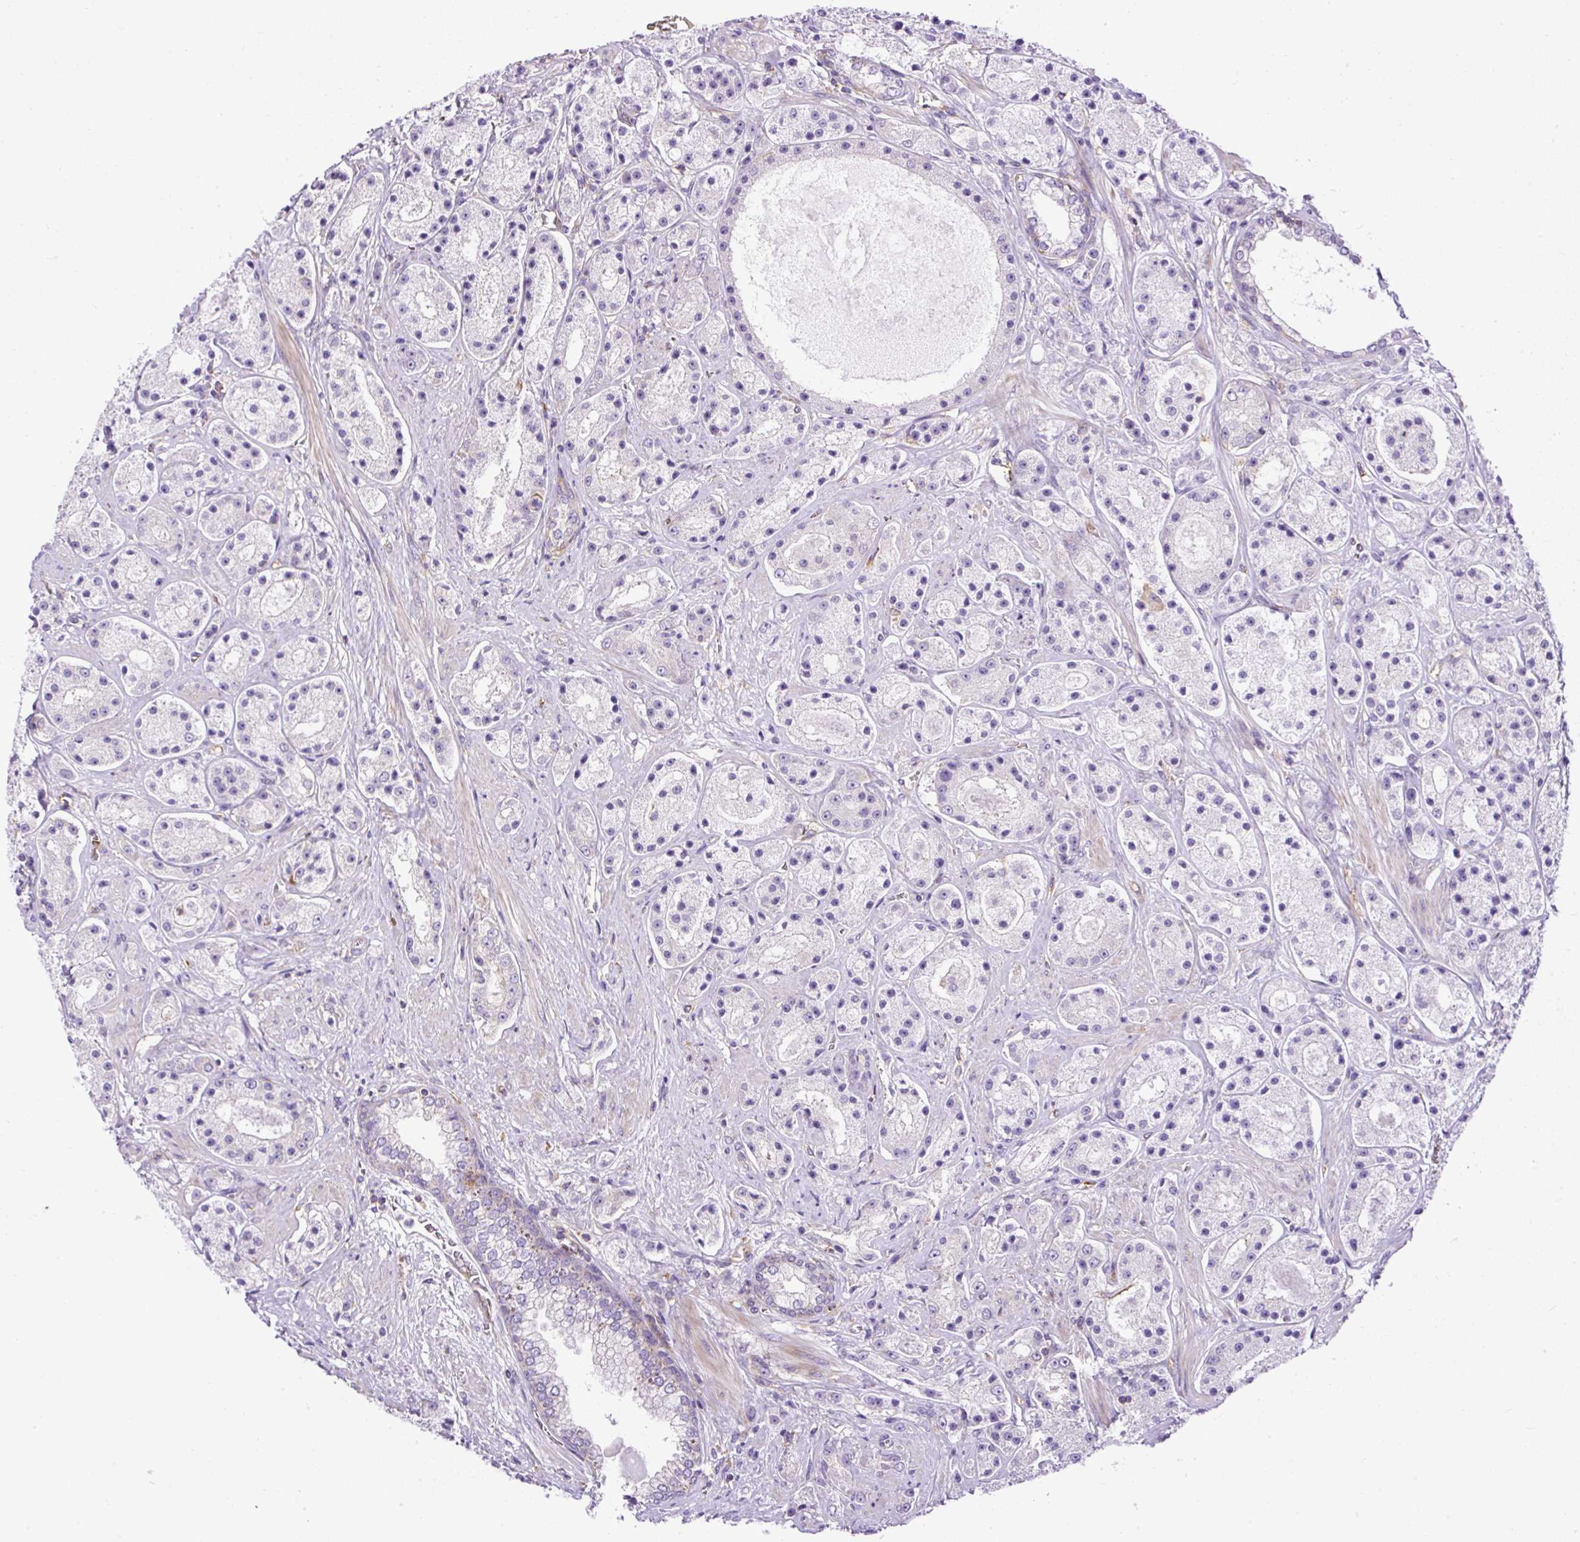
{"staining": {"intensity": "negative", "quantity": "none", "location": "none"}, "tissue": "prostate cancer", "cell_type": "Tumor cells", "image_type": "cancer", "snomed": [{"axis": "morphology", "description": "Adenocarcinoma, High grade"}, {"axis": "topography", "description": "Prostate"}], "caption": "The immunohistochemistry (IHC) image has no significant staining in tumor cells of prostate cancer tissue.", "gene": "MAP1S", "patient": {"sex": "male", "age": 67}}